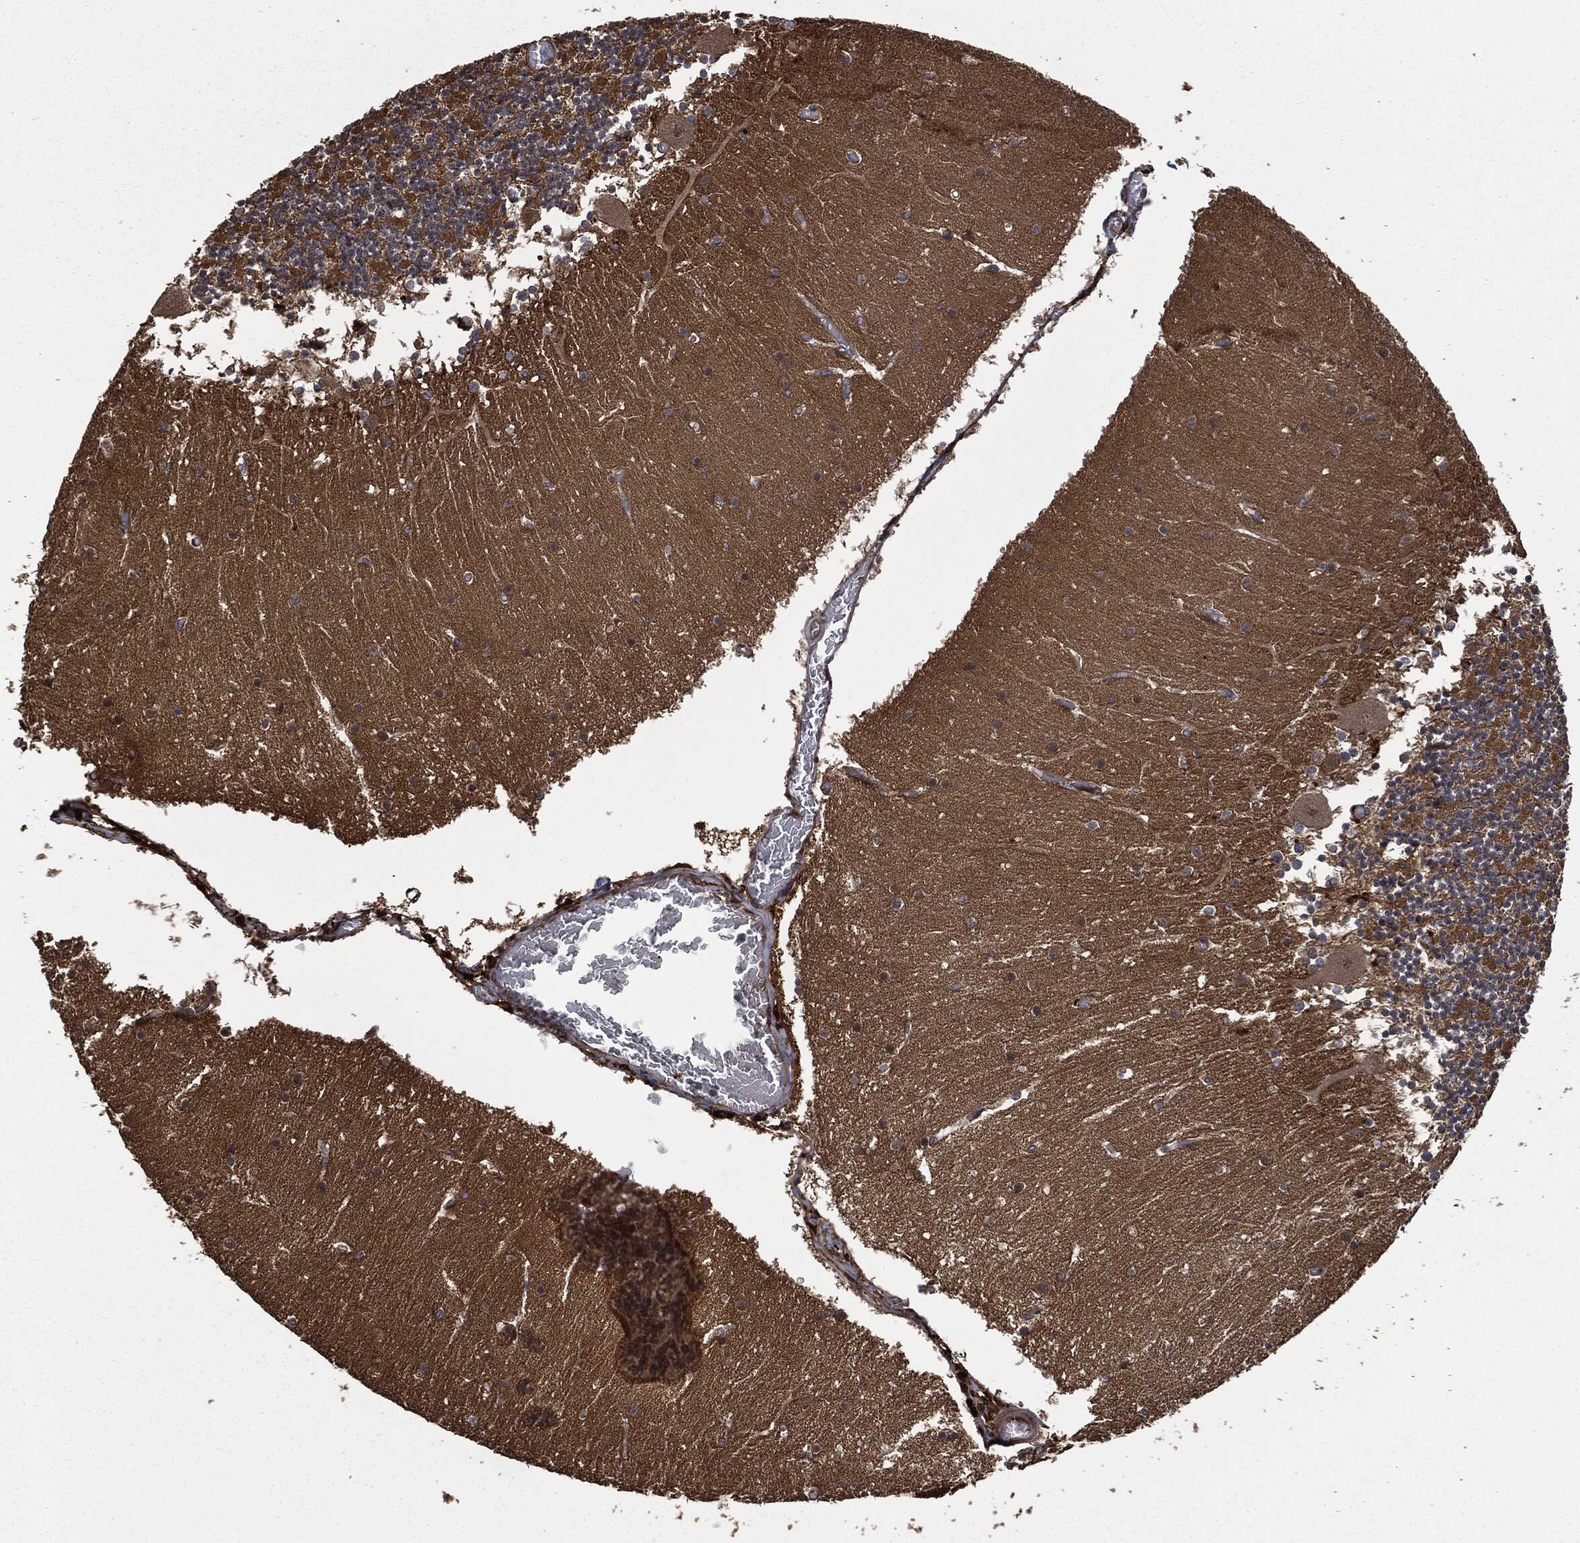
{"staining": {"intensity": "negative", "quantity": "none", "location": "none"}, "tissue": "cerebellum", "cell_type": "Cells in granular layer", "image_type": "normal", "snomed": [{"axis": "morphology", "description": "Normal tissue, NOS"}, {"axis": "topography", "description": "Cerebellum"}], "caption": "IHC image of normal cerebellum stained for a protein (brown), which shows no positivity in cells in granular layer.", "gene": "CRABP2", "patient": {"sex": "female", "age": 28}}